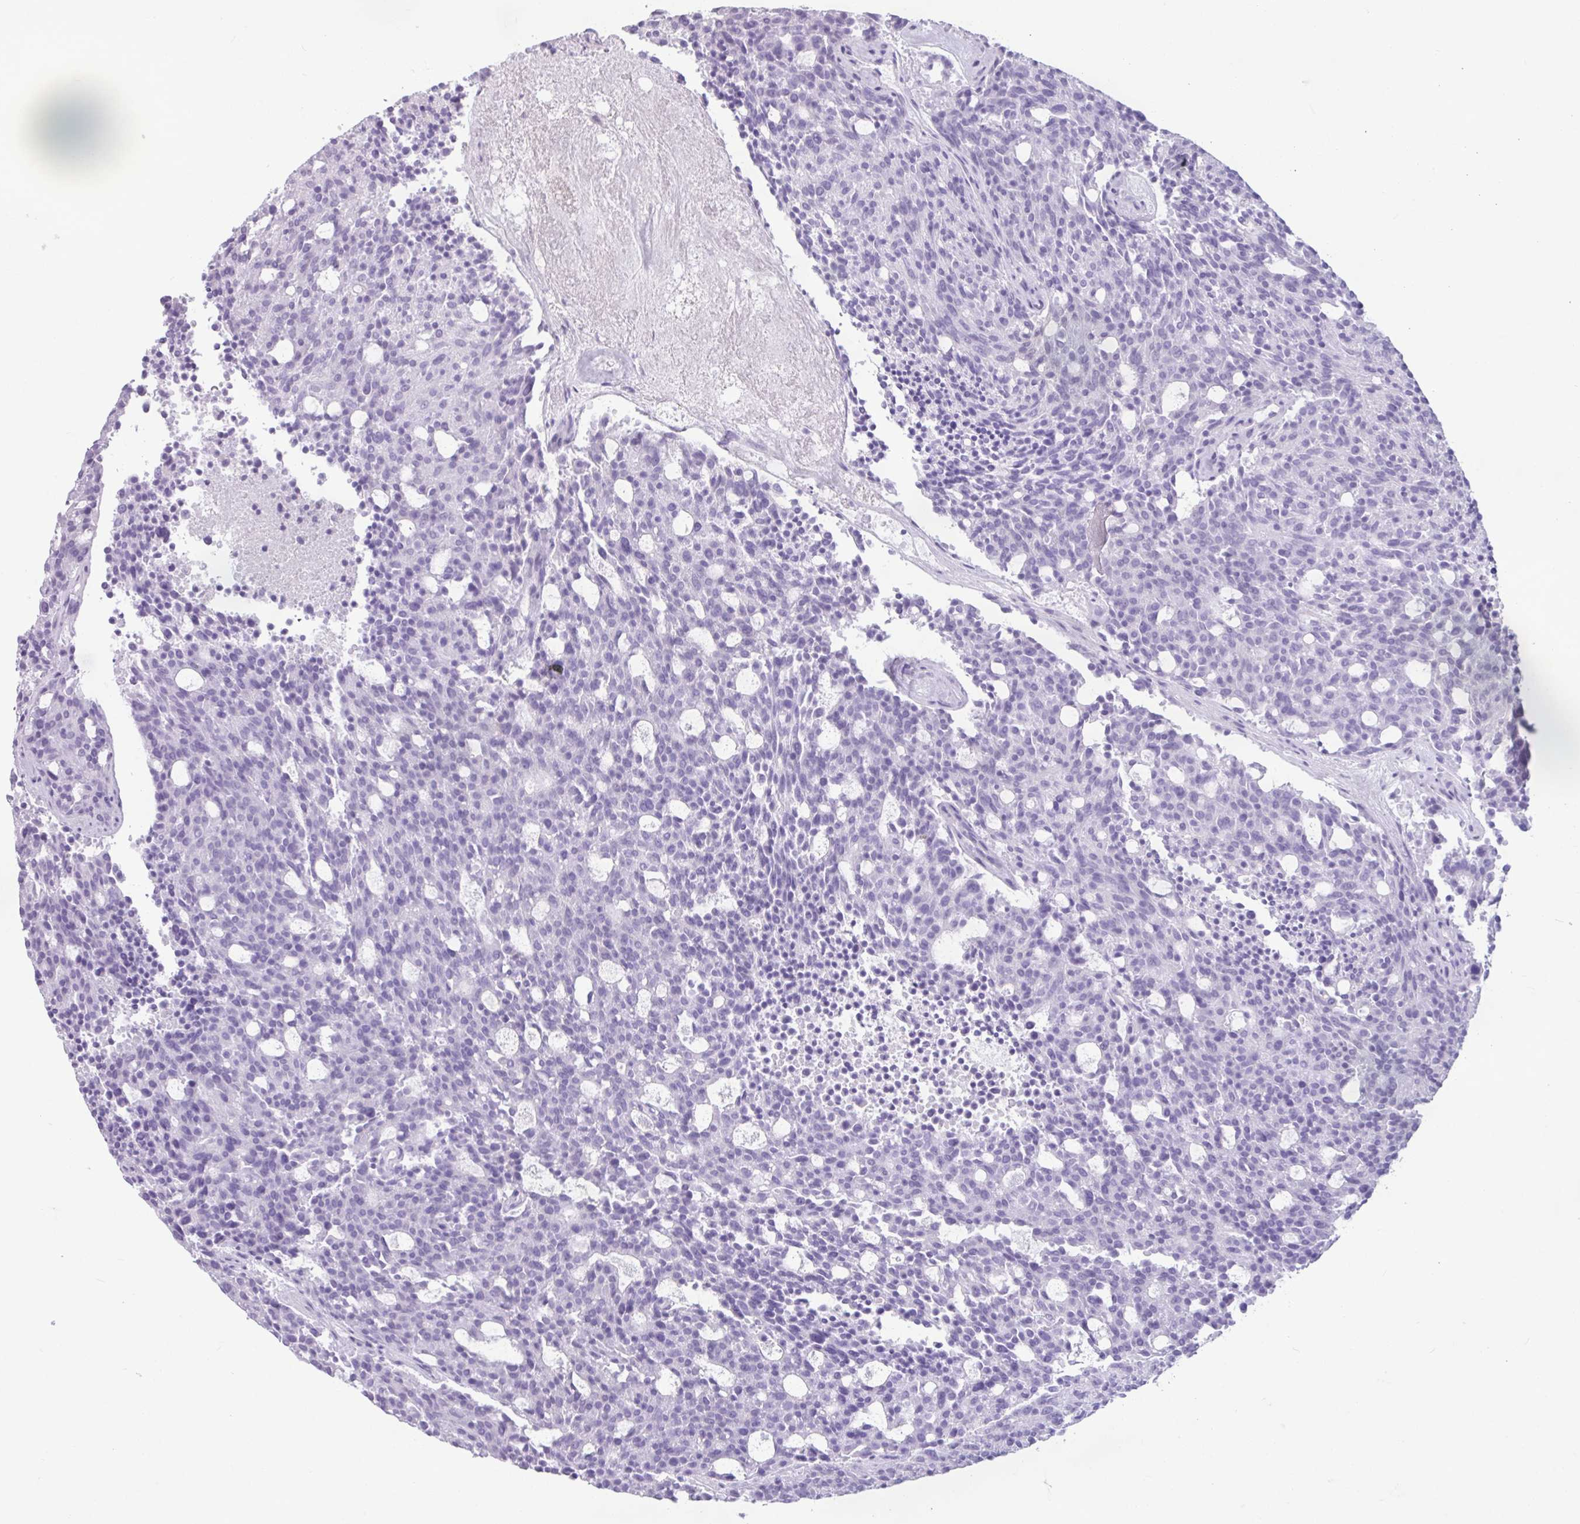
{"staining": {"intensity": "negative", "quantity": "none", "location": "none"}, "tissue": "carcinoid", "cell_type": "Tumor cells", "image_type": "cancer", "snomed": [{"axis": "morphology", "description": "Carcinoid, malignant, NOS"}, {"axis": "topography", "description": "Pancreas"}], "caption": "Malignant carcinoid was stained to show a protein in brown. There is no significant expression in tumor cells. The staining is performed using DAB brown chromogen with nuclei counter-stained in using hematoxylin.", "gene": "AMY1B", "patient": {"sex": "female", "age": 54}}